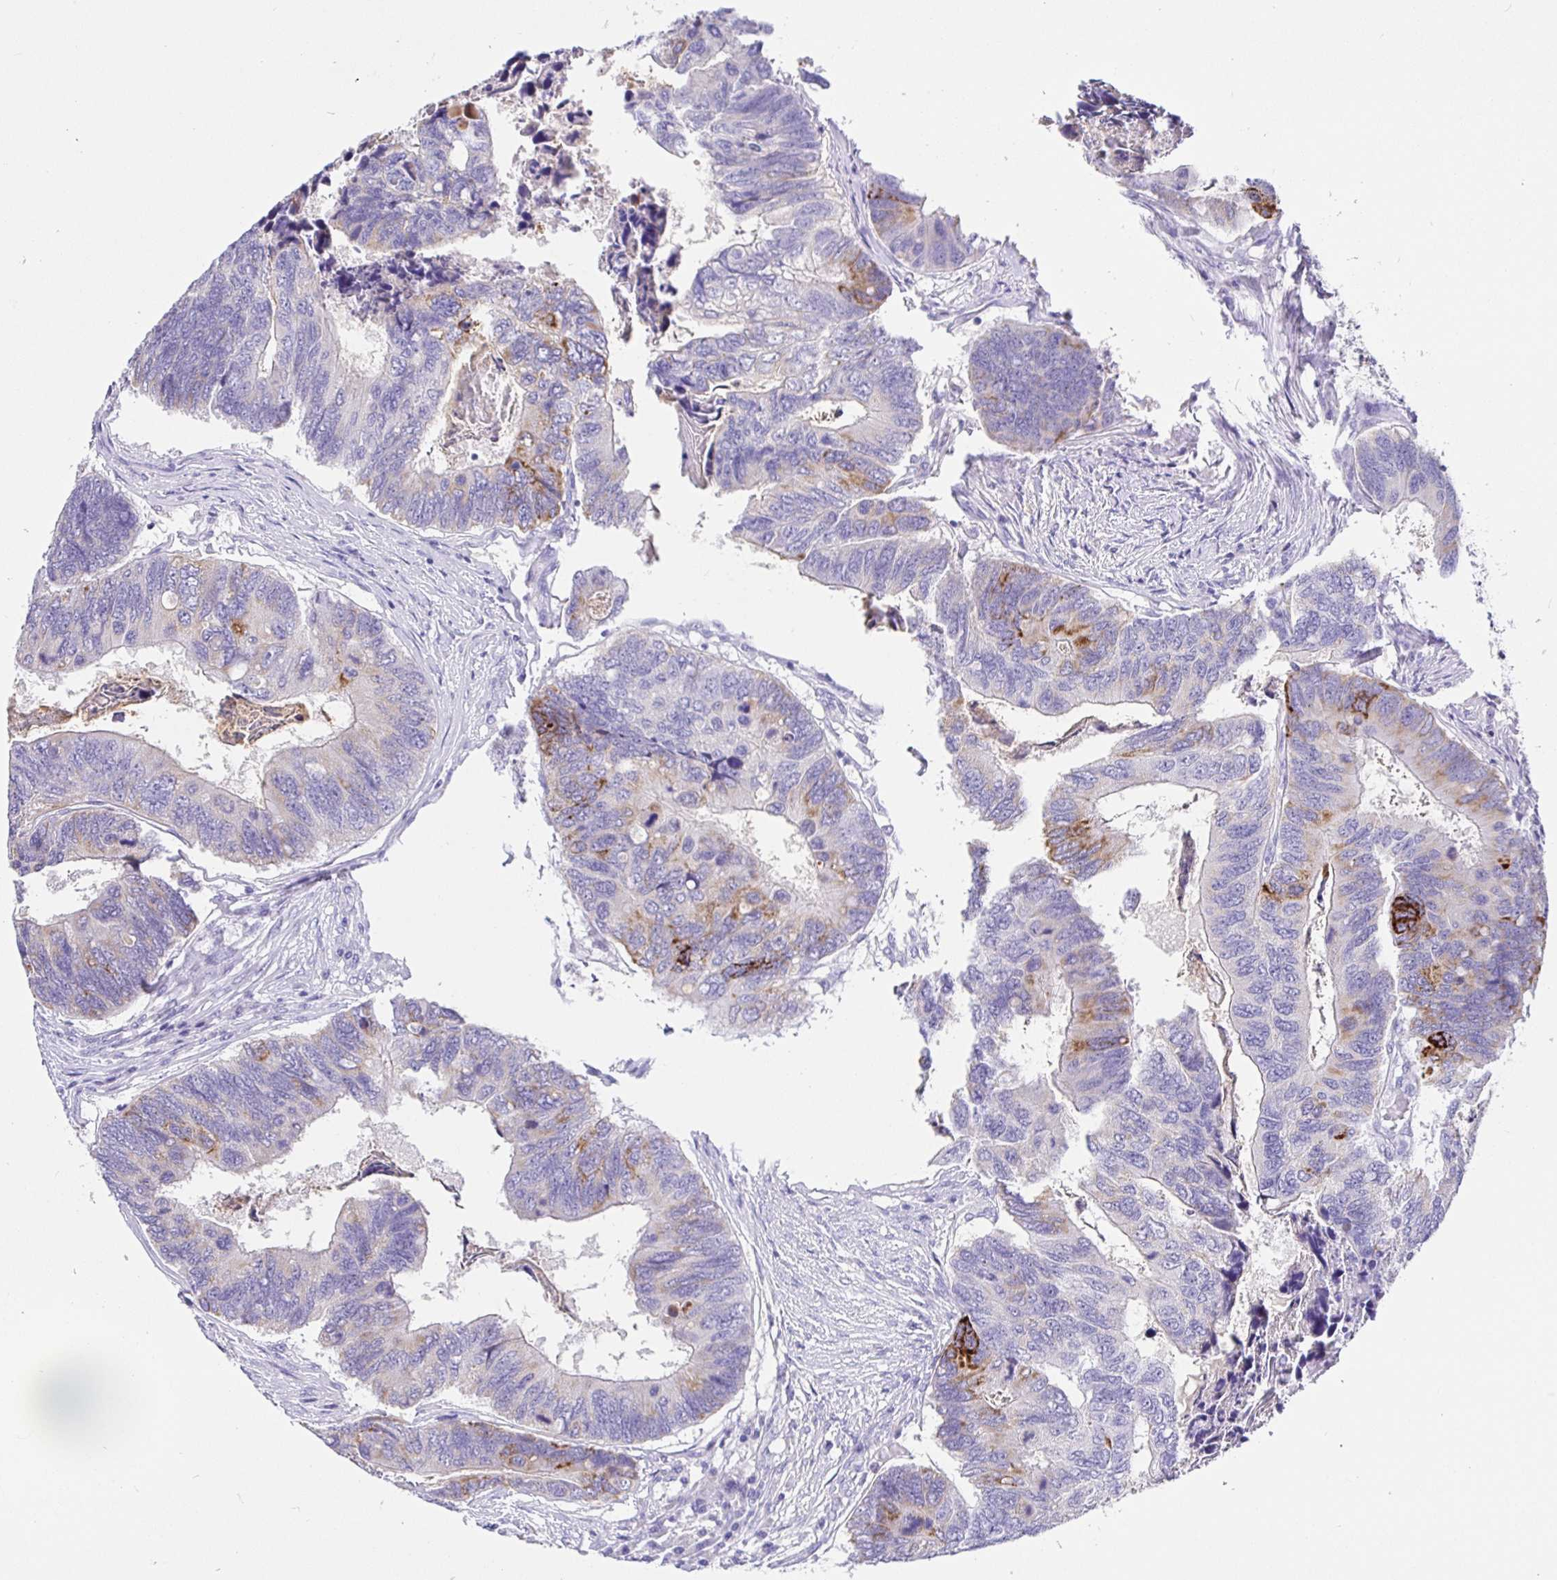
{"staining": {"intensity": "strong", "quantity": "<25%", "location": "cytoplasmic/membranous"}, "tissue": "colorectal cancer", "cell_type": "Tumor cells", "image_type": "cancer", "snomed": [{"axis": "morphology", "description": "Adenocarcinoma, NOS"}, {"axis": "topography", "description": "Colon"}], "caption": "IHC of colorectal cancer shows medium levels of strong cytoplasmic/membranous positivity in about <25% of tumor cells.", "gene": "MAOA", "patient": {"sex": "female", "age": 67}}